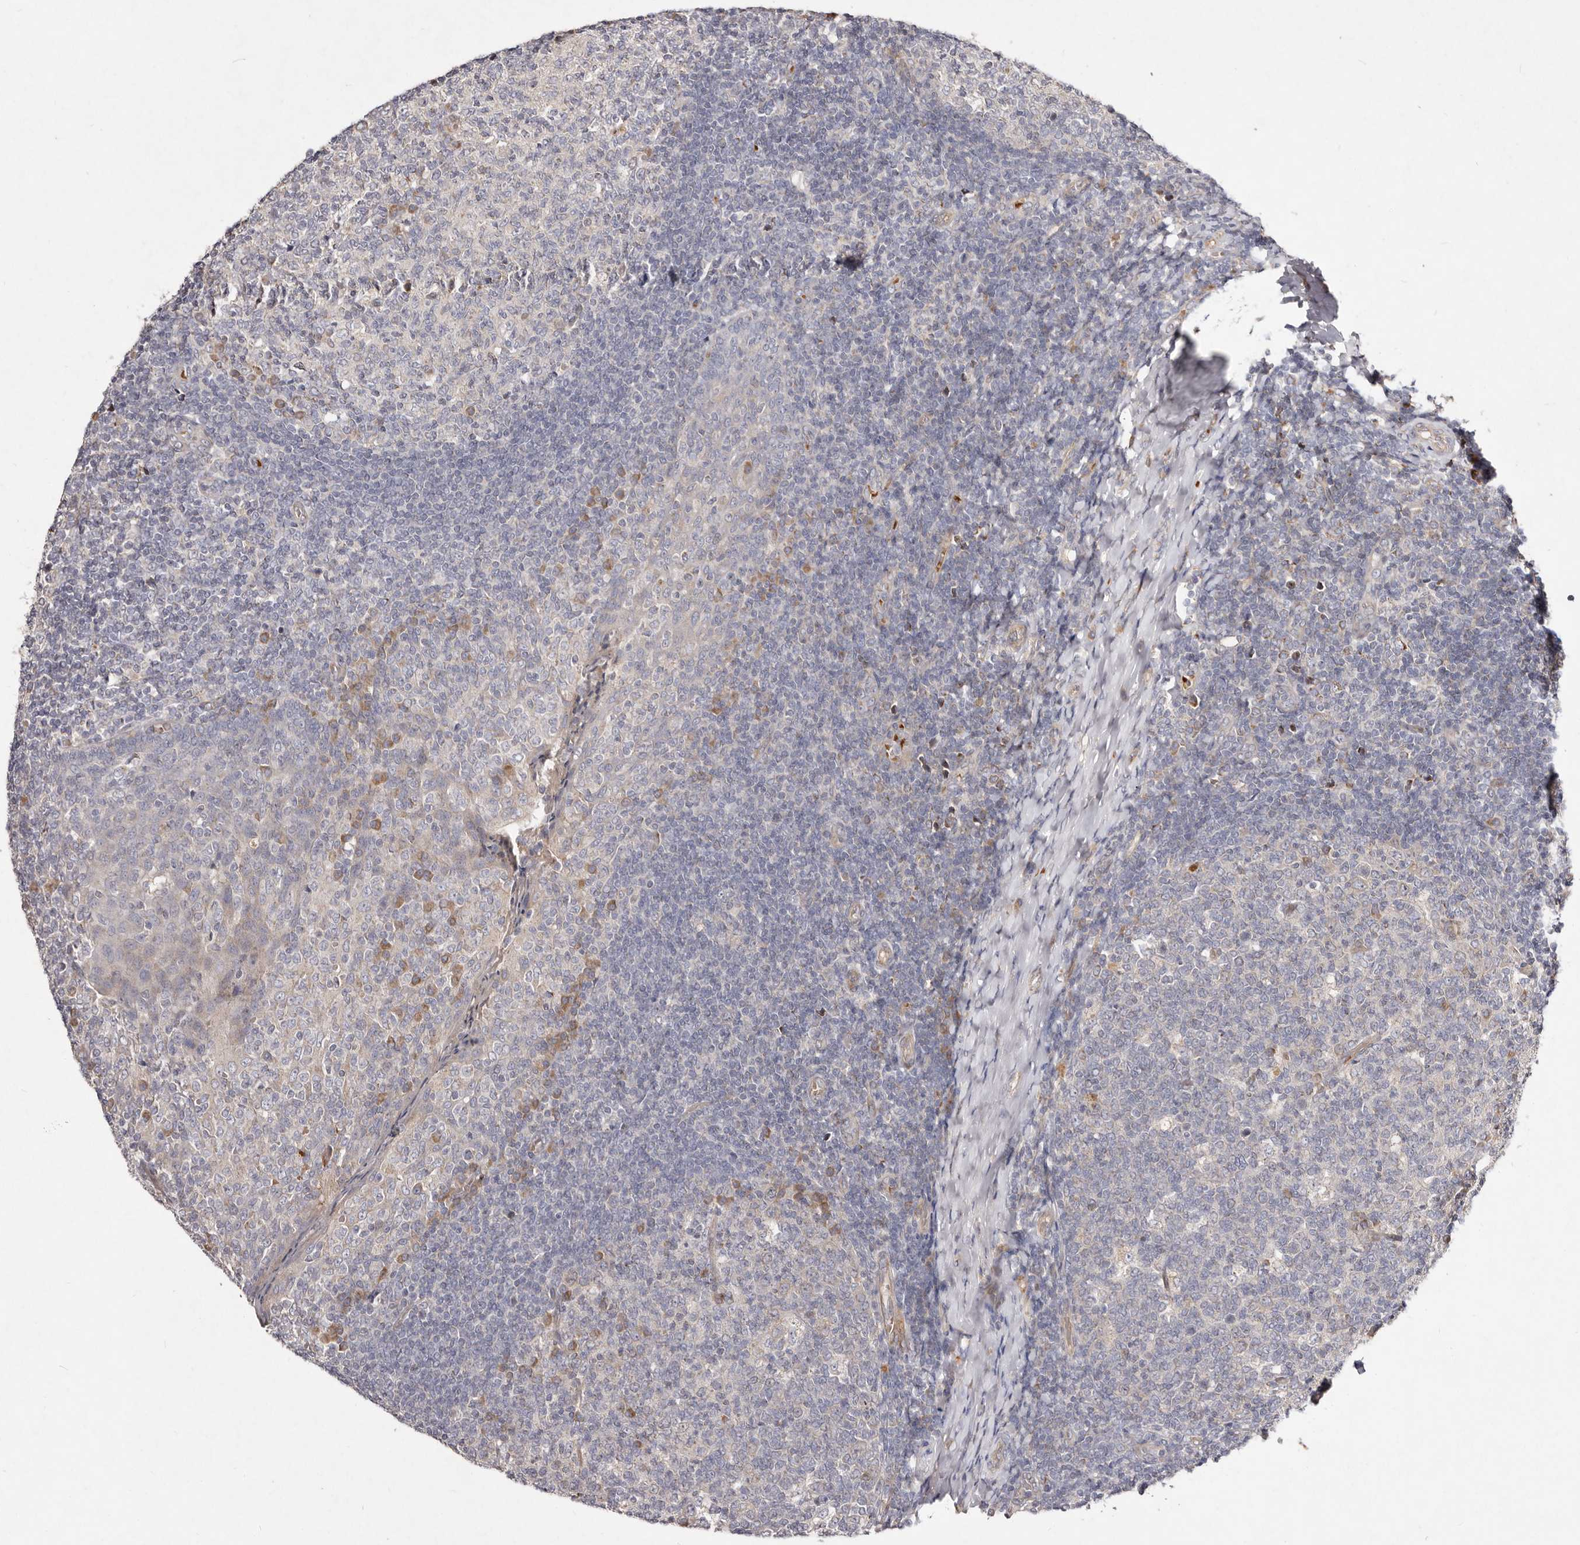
{"staining": {"intensity": "weak", "quantity": "<25%", "location": "cytoplasmic/membranous"}, "tissue": "tonsil", "cell_type": "Germinal center cells", "image_type": "normal", "snomed": [{"axis": "morphology", "description": "Normal tissue, NOS"}, {"axis": "topography", "description": "Tonsil"}], "caption": "Germinal center cells show no significant protein positivity in benign tonsil. (DAB (3,3'-diaminobenzidine) immunohistochemistry visualized using brightfield microscopy, high magnification).", "gene": "SLC25A20", "patient": {"sex": "female", "age": 19}}